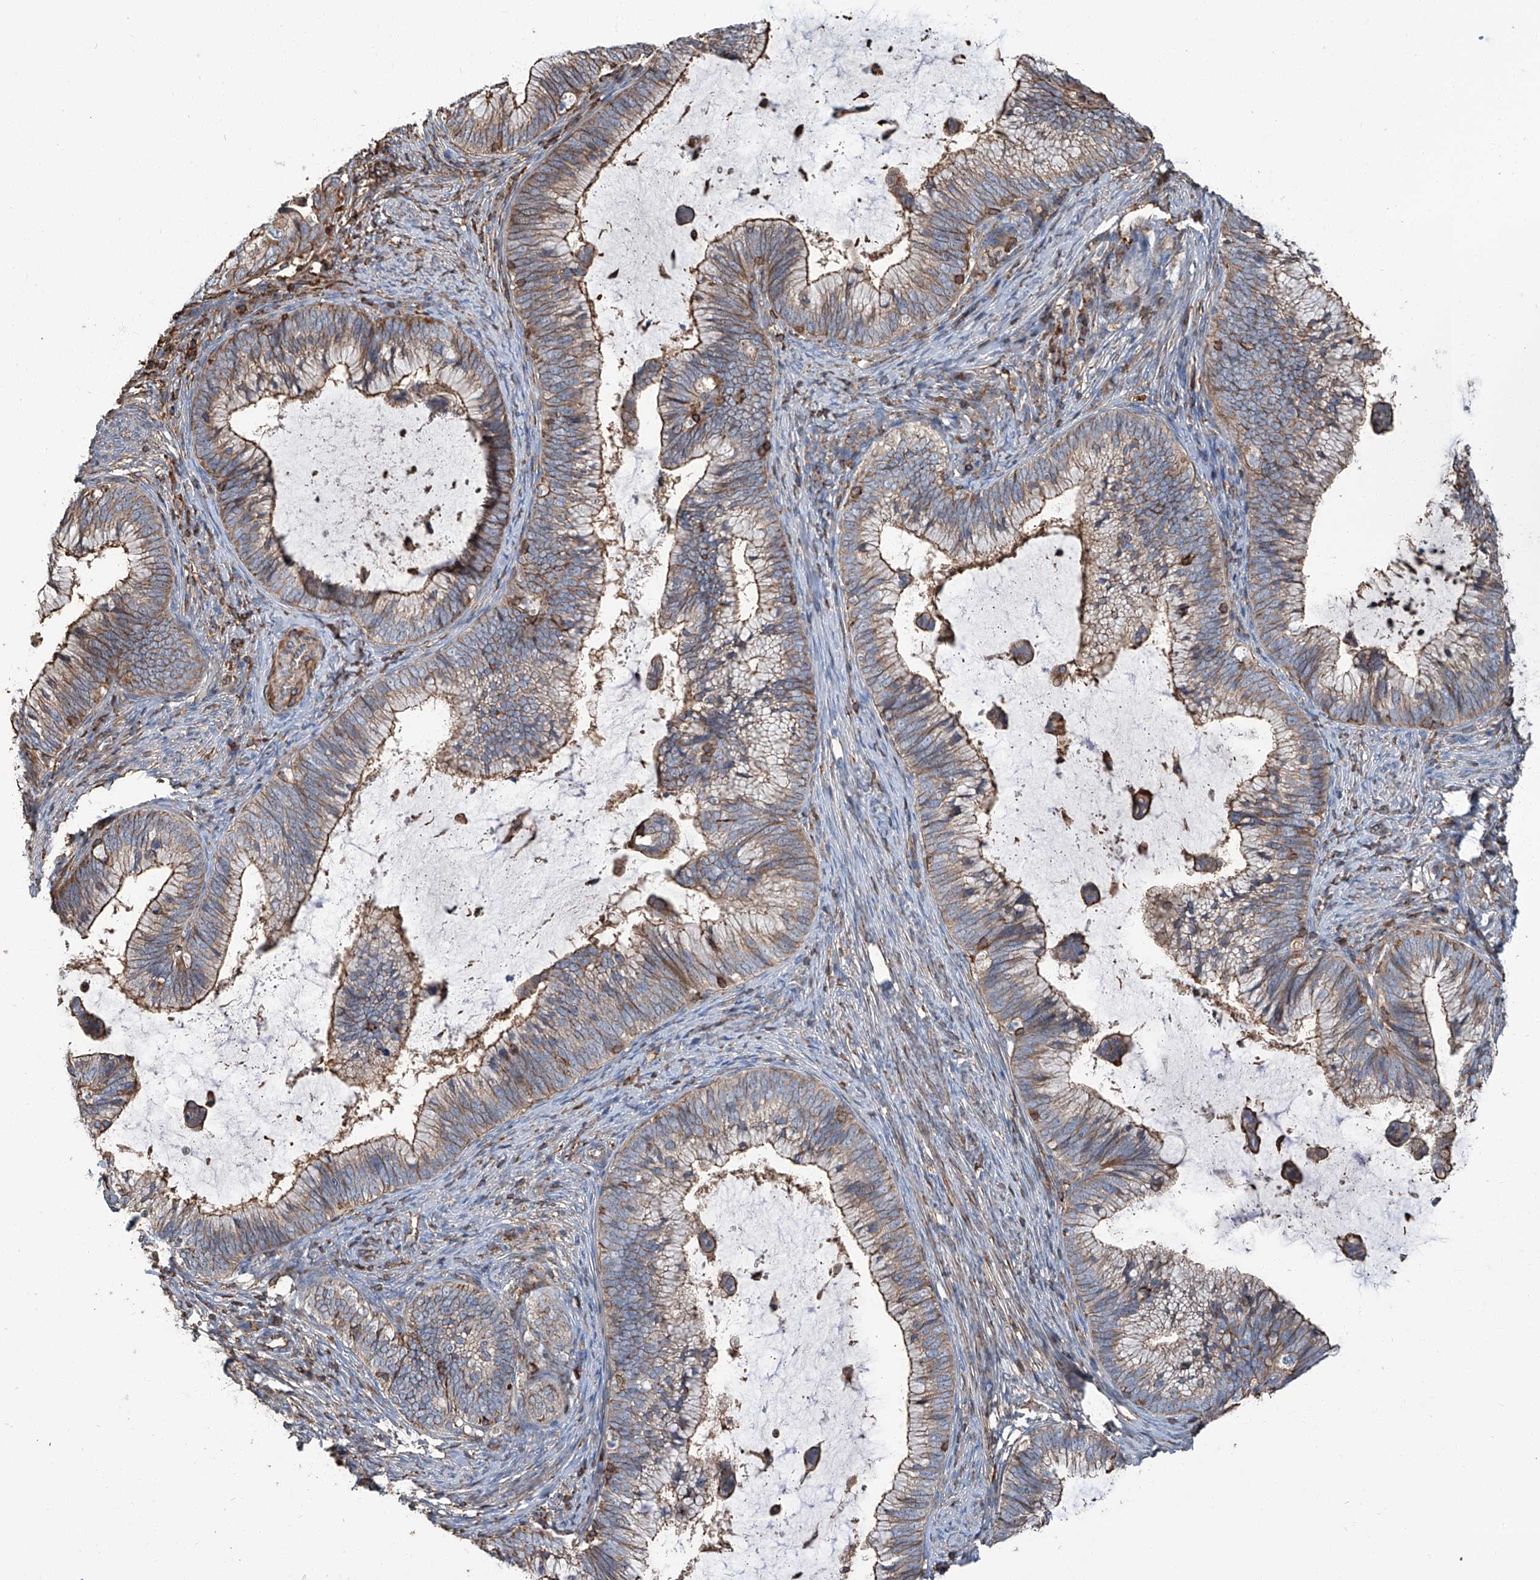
{"staining": {"intensity": "moderate", "quantity": "25%-75%", "location": "cytoplasmic/membranous"}, "tissue": "cervical cancer", "cell_type": "Tumor cells", "image_type": "cancer", "snomed": [{"axis": "morphology", "description": "Adenocarcinoma, NOS"}, {"axis": "topography", "description": "Cervix"}], "caption": "Adenocarcinoma (cervical) stained with a protein marker exhibits moderate staining in tumor cells.", "gene": "PIEZO2", "patient": {"sex": "female", "age": 36}}